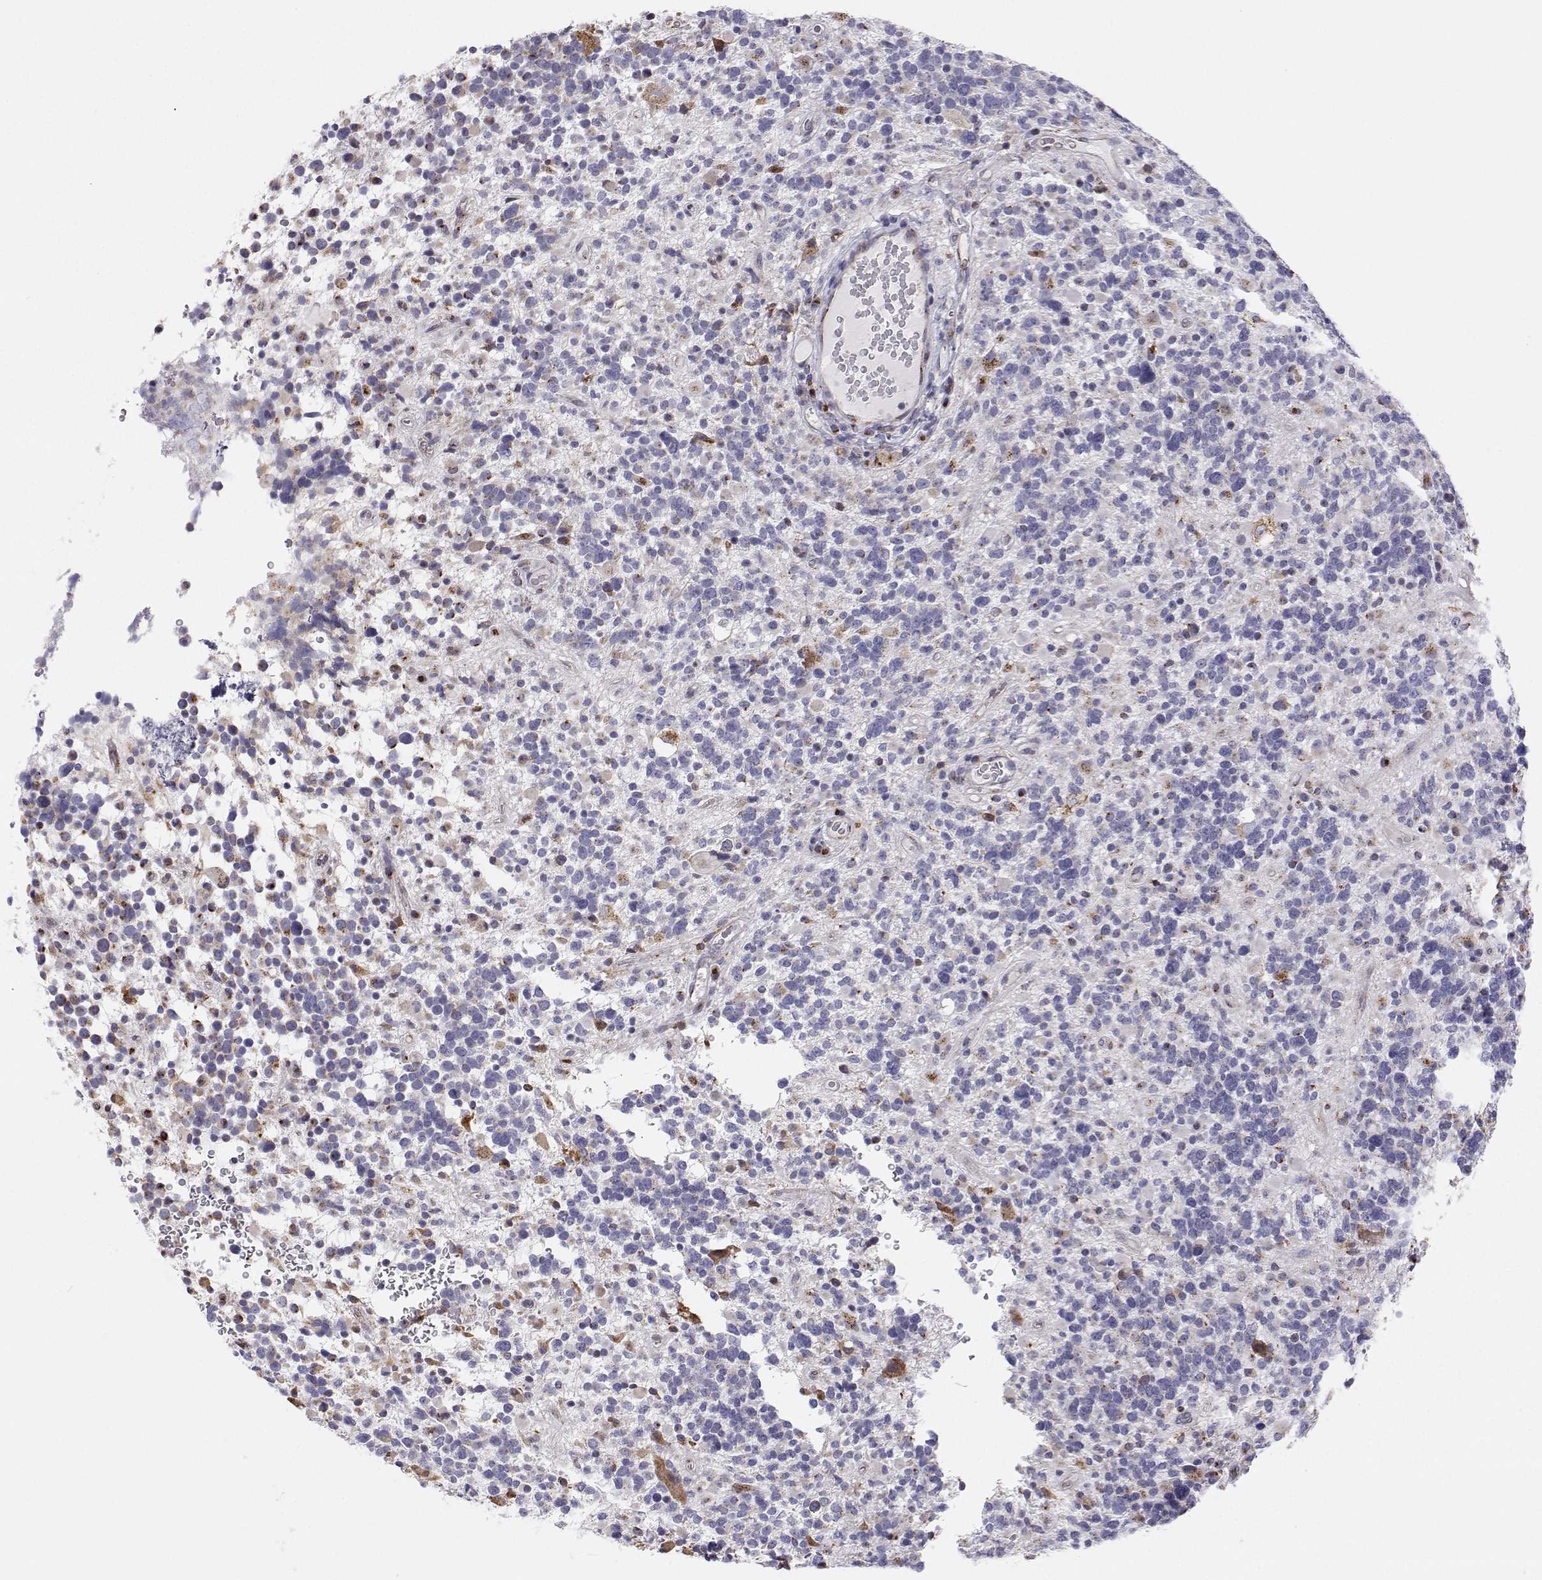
{"staining": {"intensity": "moderate", "quantity": "<25%", "location": "cytoplasmic/membranous"}, "tissue": "glioma", "cell_type": "Tumor cells", "image_type": "cancer", "snomed": [{"axis": "morphology", "description": "Glioma, malignant, High grade"}, {"axis": "topography", "description": "Brain"}], "caption": "Immunohistochemical staining of high-grade glioma (malignant) exhibits moderate cytoplasmic/membranous protein positivity in about <25% of tumor cells. Using DAB (brown) and hematoxylin (blue) stains, captured at high magnification using brightfield microscopy.", "gene": "STARD13", "patient": {"sex": "female", "age": 40}}